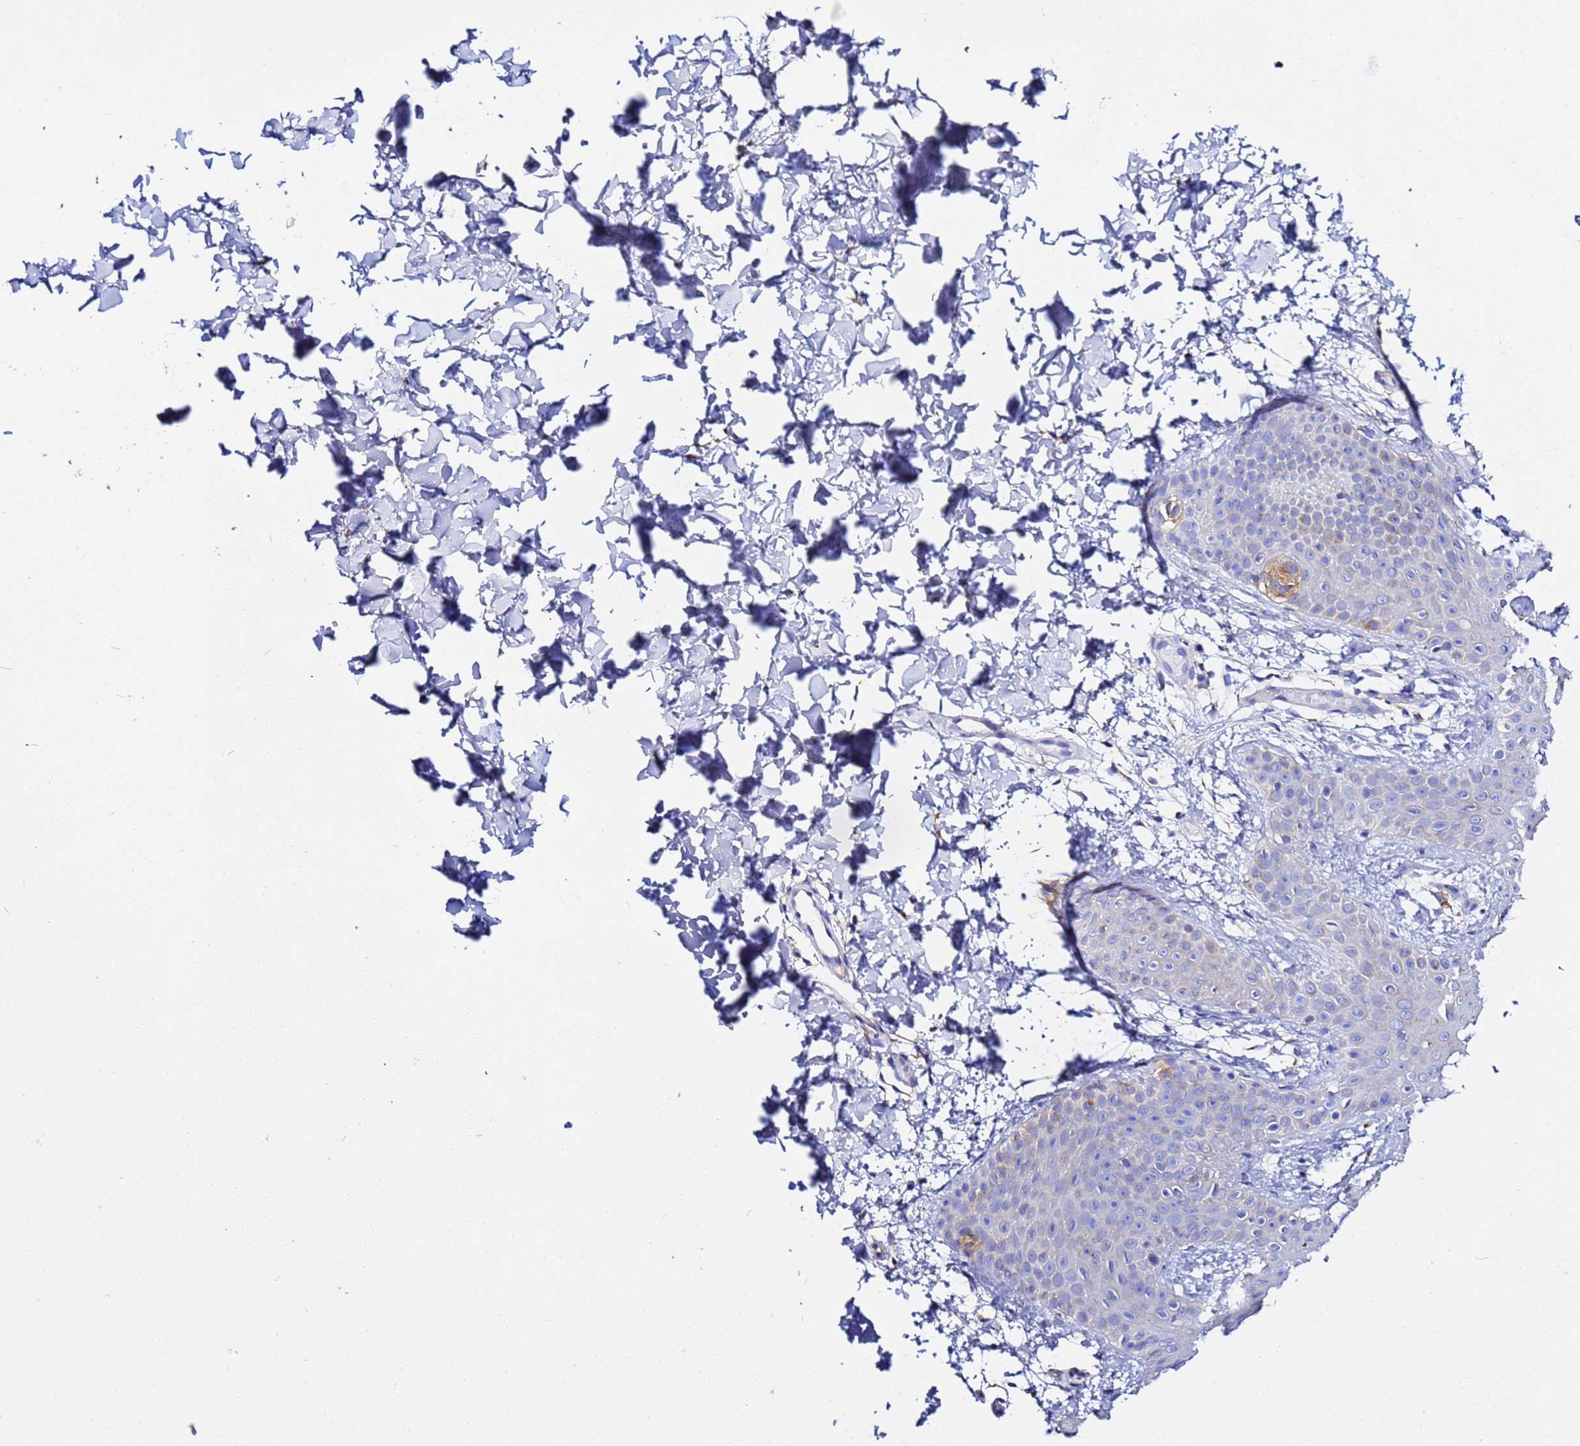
{"staining": {"intensity": "negative", "quantity": "none", "location": "none"}, "tissue": "skin", "cell_type": "Fibroblasts", "image_type": "normal", "snomed": [{"axis": "morphology", "description": "Normal tissue, NOS"}, {"axis": "topography", "description": "Skin"}], "caption": "Immunohistochemistry (IHC) micrograph of unremarkable skin: human skin stained with DAB displays no significant protein expression in fibroblasts.", "gene": "VTI1B", "patient": {"sex": "male", "age": 36}}